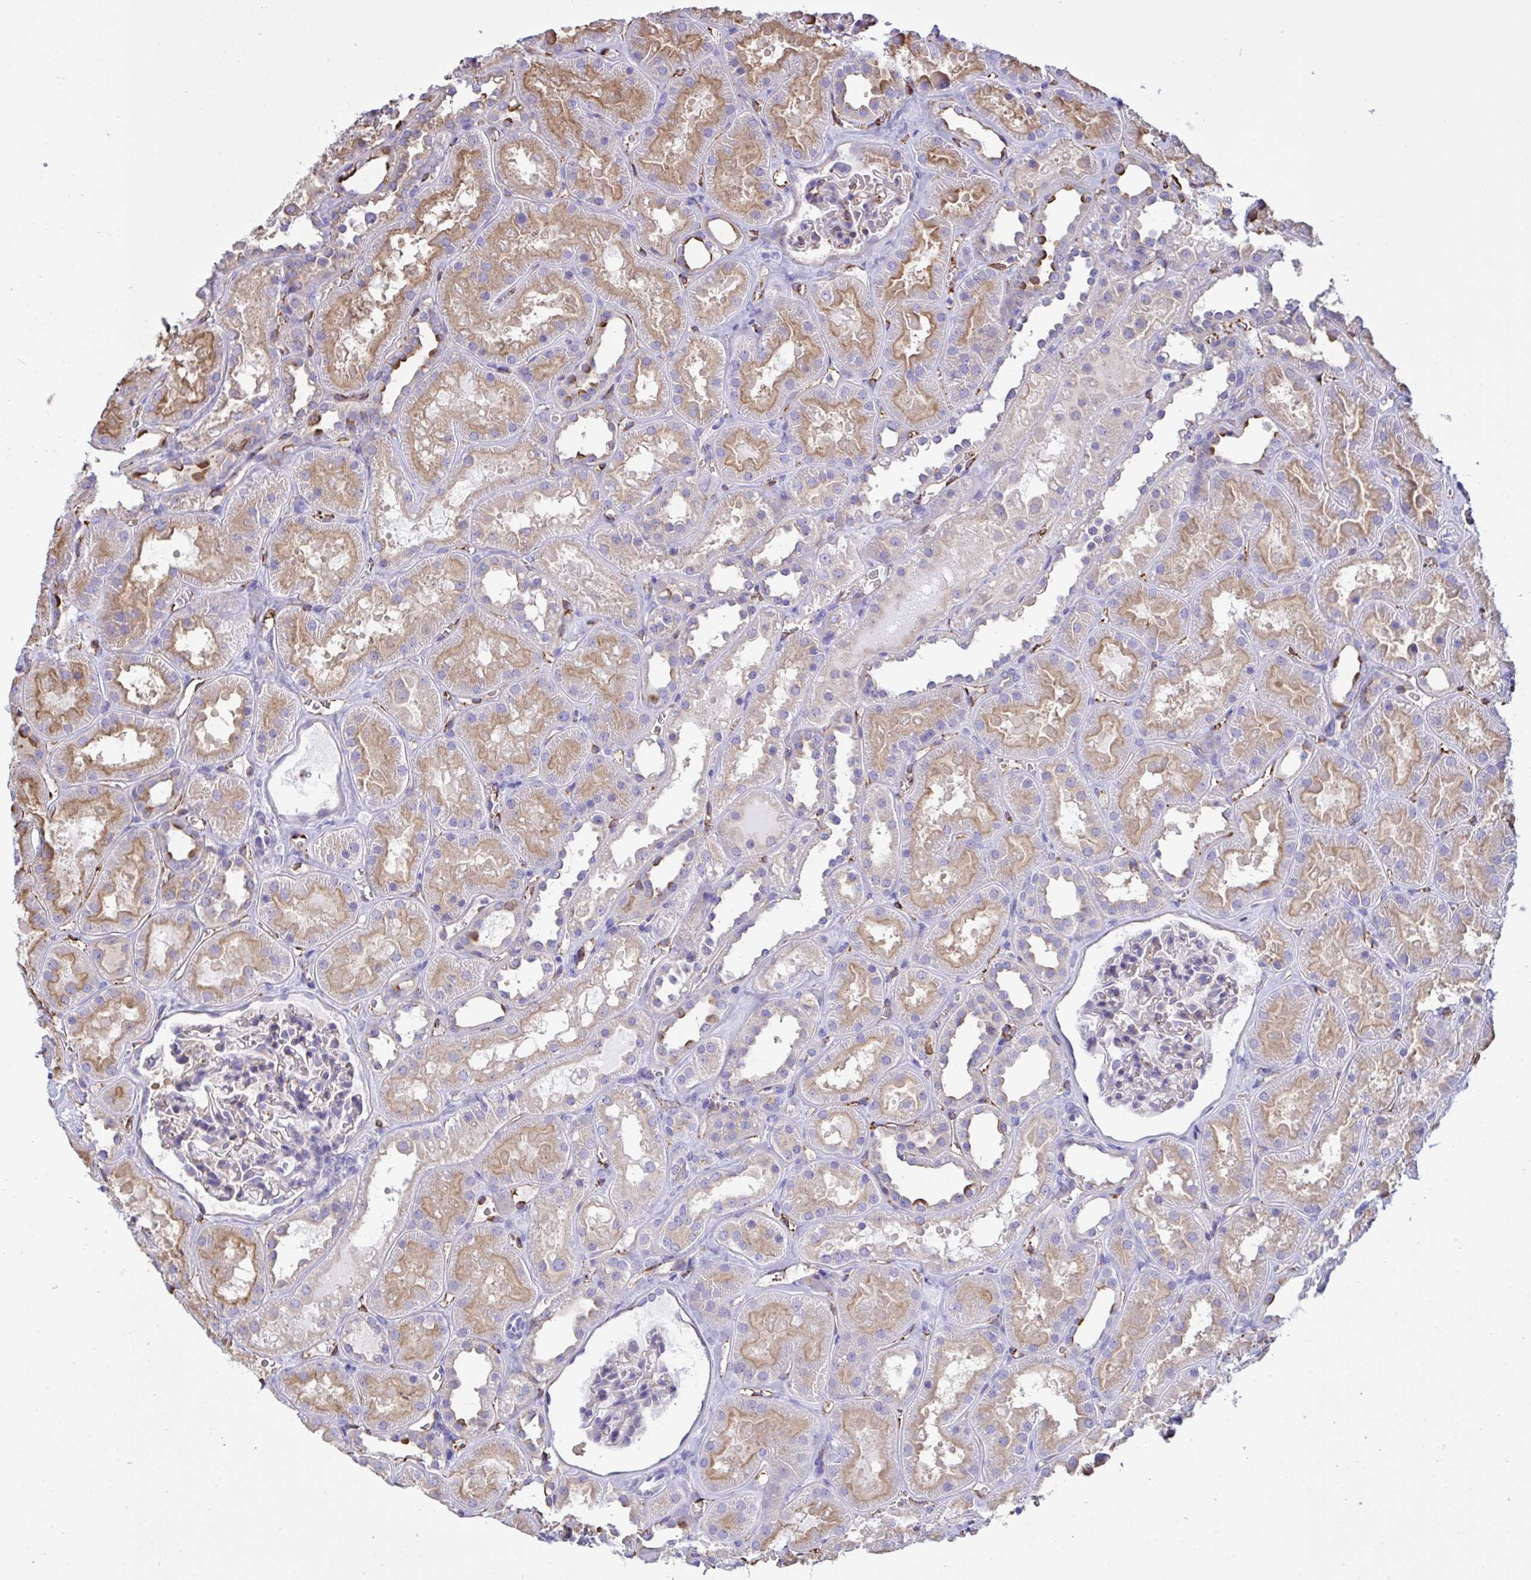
{"staining": {"intensity": "negative", "quantity": "none", "location": "none"}, "tissue": "kidney", "cell_type": "Cells in glomeruli", "image_type": "normal", "snomed": [{"axis": "morphology", "description": "Normal tissue, NOS"}, {"axis": "topography", "description": "Kidney"}], "caption": "Immunohistochemical staining of normal kidney shows no significant expression in cells in glomeruli.", "gene": "RPL22L1", "patient": {"sex": "female", "age": 41}}